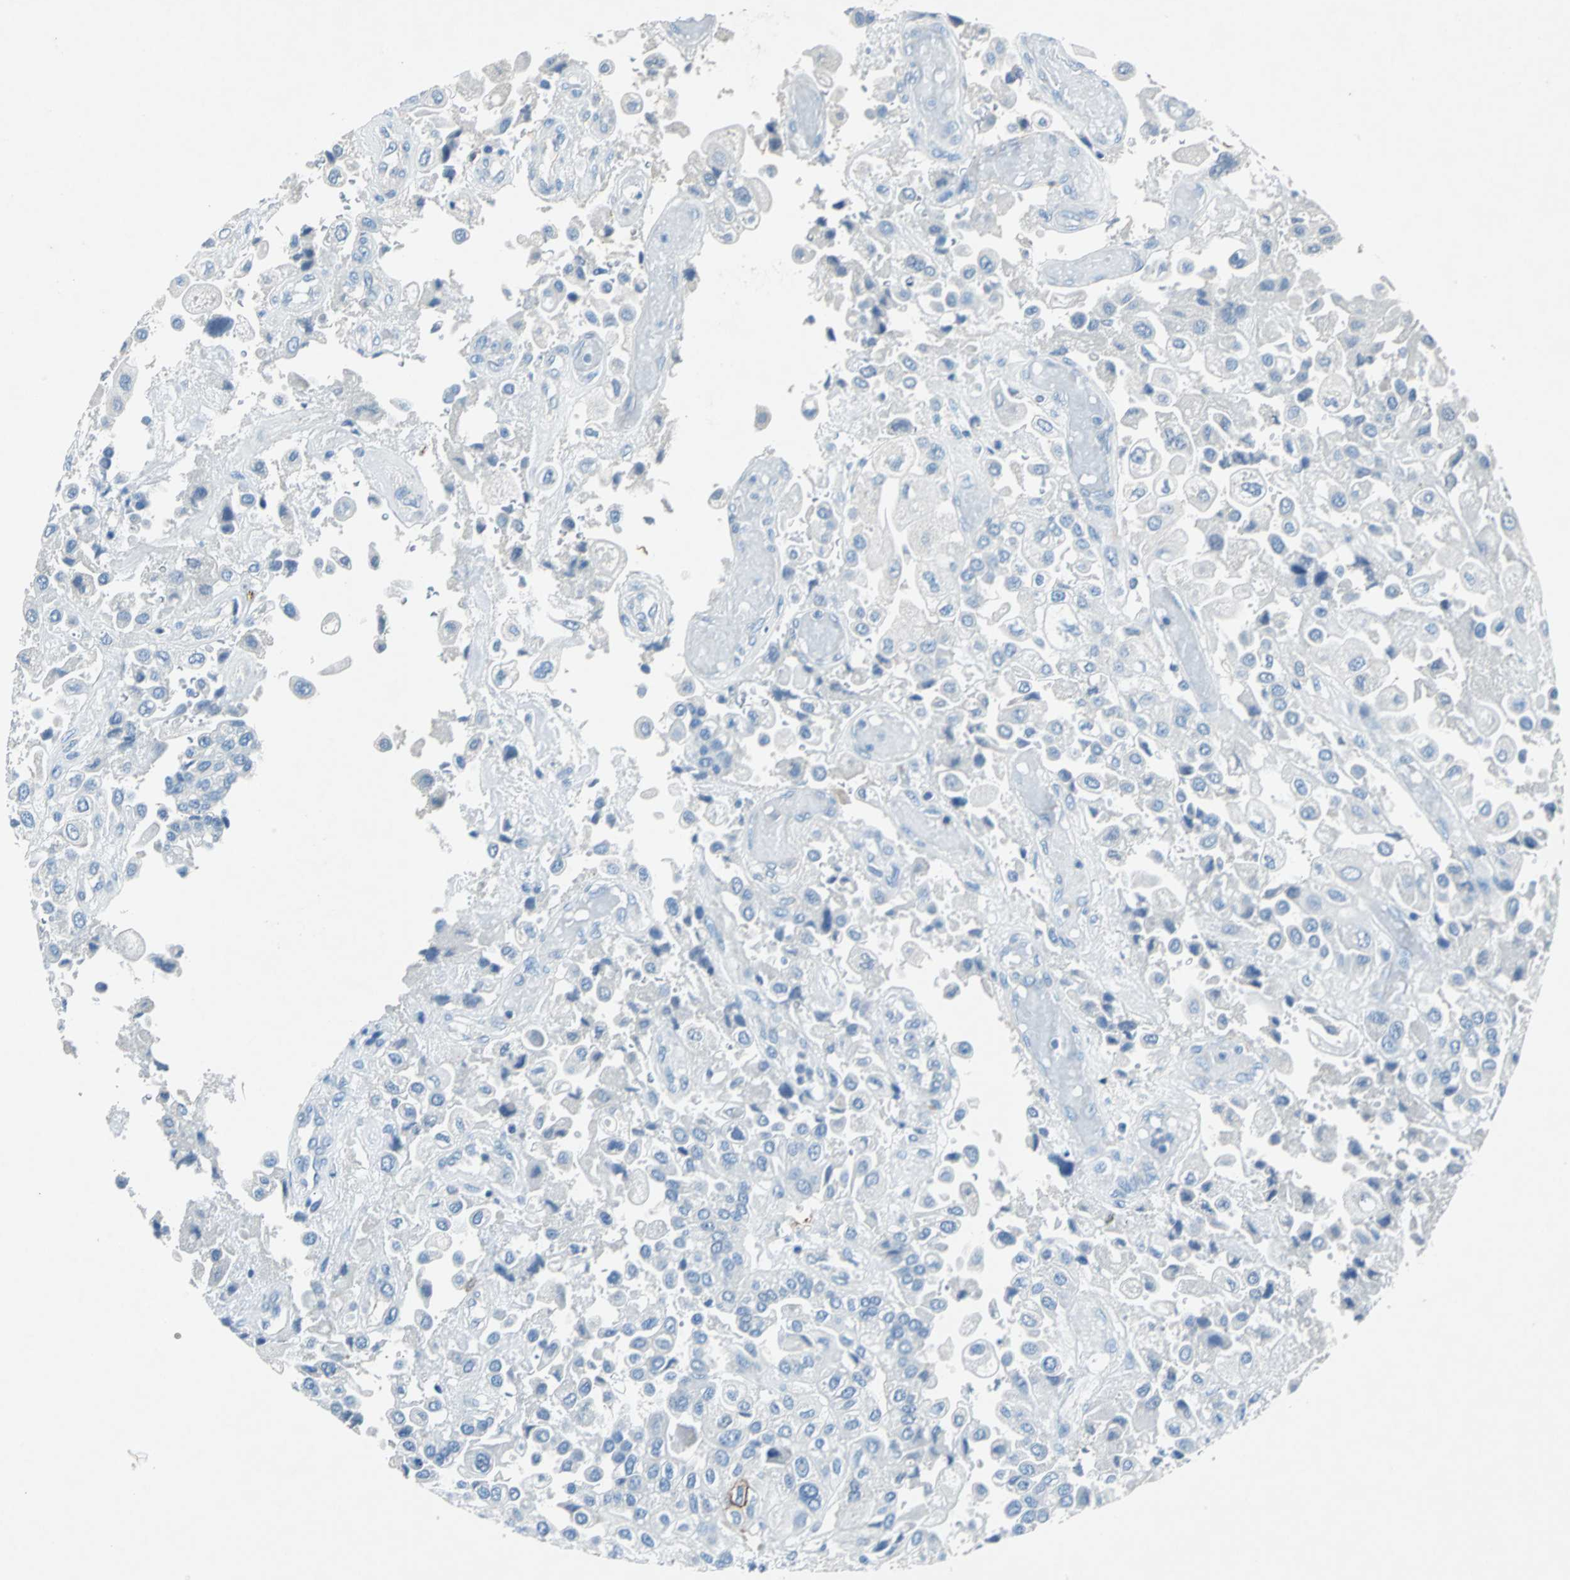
{"staining": {"intensity": "negative", "quantity": "none", "location": "none"}, "tissue": "urothelial cancer", "cell_type": "Tumor cells", "image_type": "cancer", "snomed": [{"axis": "morphology", "description": "Urothelial carcinoma, High grade"}, {"axis": "topography", "description": "Urinary bladder"}], "caption": "Immunohistochemistry (IHC) micrograph of neoplastic tissue: human high-grade urothelial carcinoma stained with DAB (3,3'-diaminobenzidine) exhibits no significant protein expression in tumor cells.", "gene": "RPS13", "patient": {"sex": "female", "age": 64}}